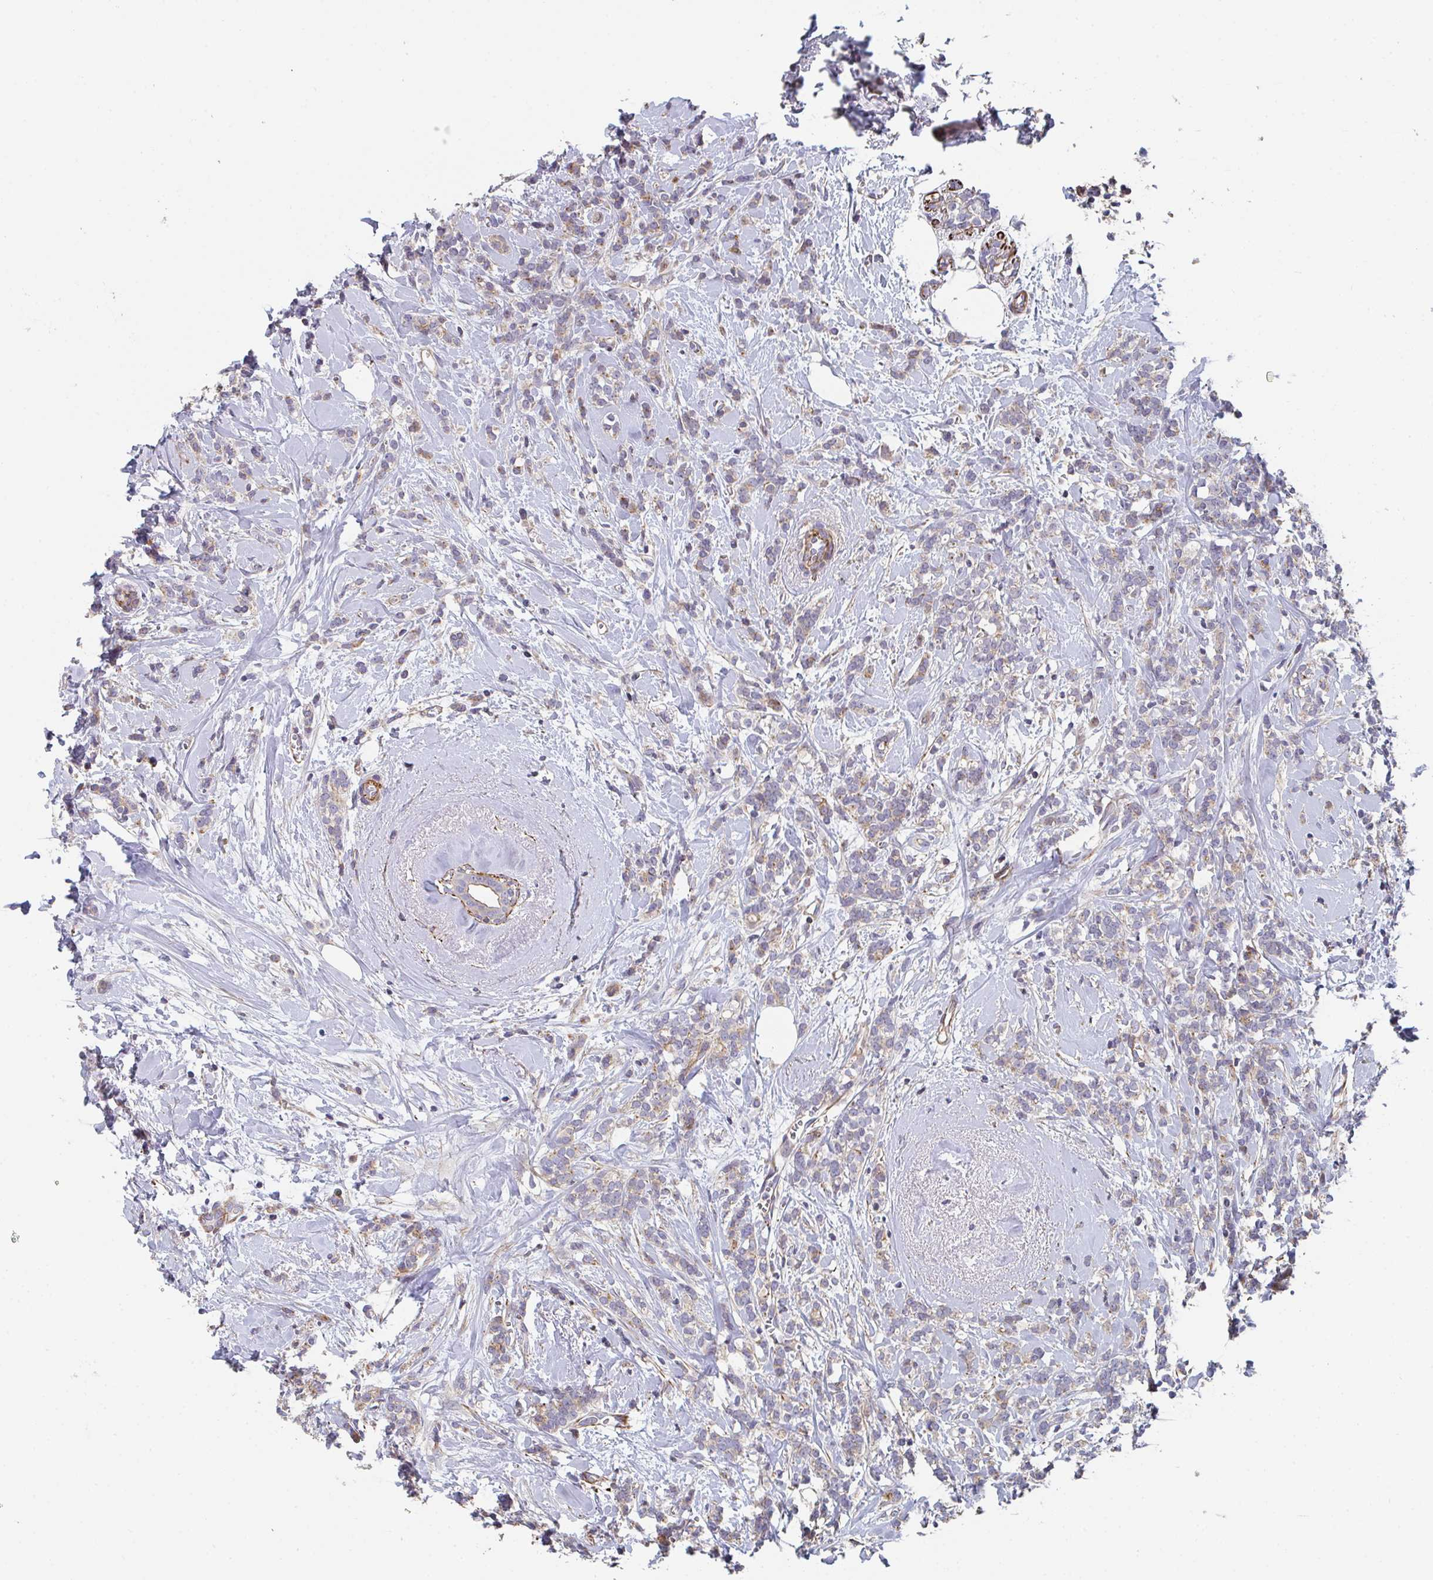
{"staining": {"intensity": "moderate", "quantity": "25%-75%", "location": "cytoplasmic/membranous"}, "tissue": "breast cancer", "cell_type": "Tumor cells", "image_type": "cancer", "snomed": [{"axis": "morphology", "description": "Lobular carcinoma"}, {"axis": "topography", "description": "Breast"}], "caption": "A brown stain shows moderate cytoplasmic/membranous expression of a protein in human lobular carcinoma (breast) tumor cells.", "gene": "FZD2", "patient": {"sex": "female", "age": 59}}